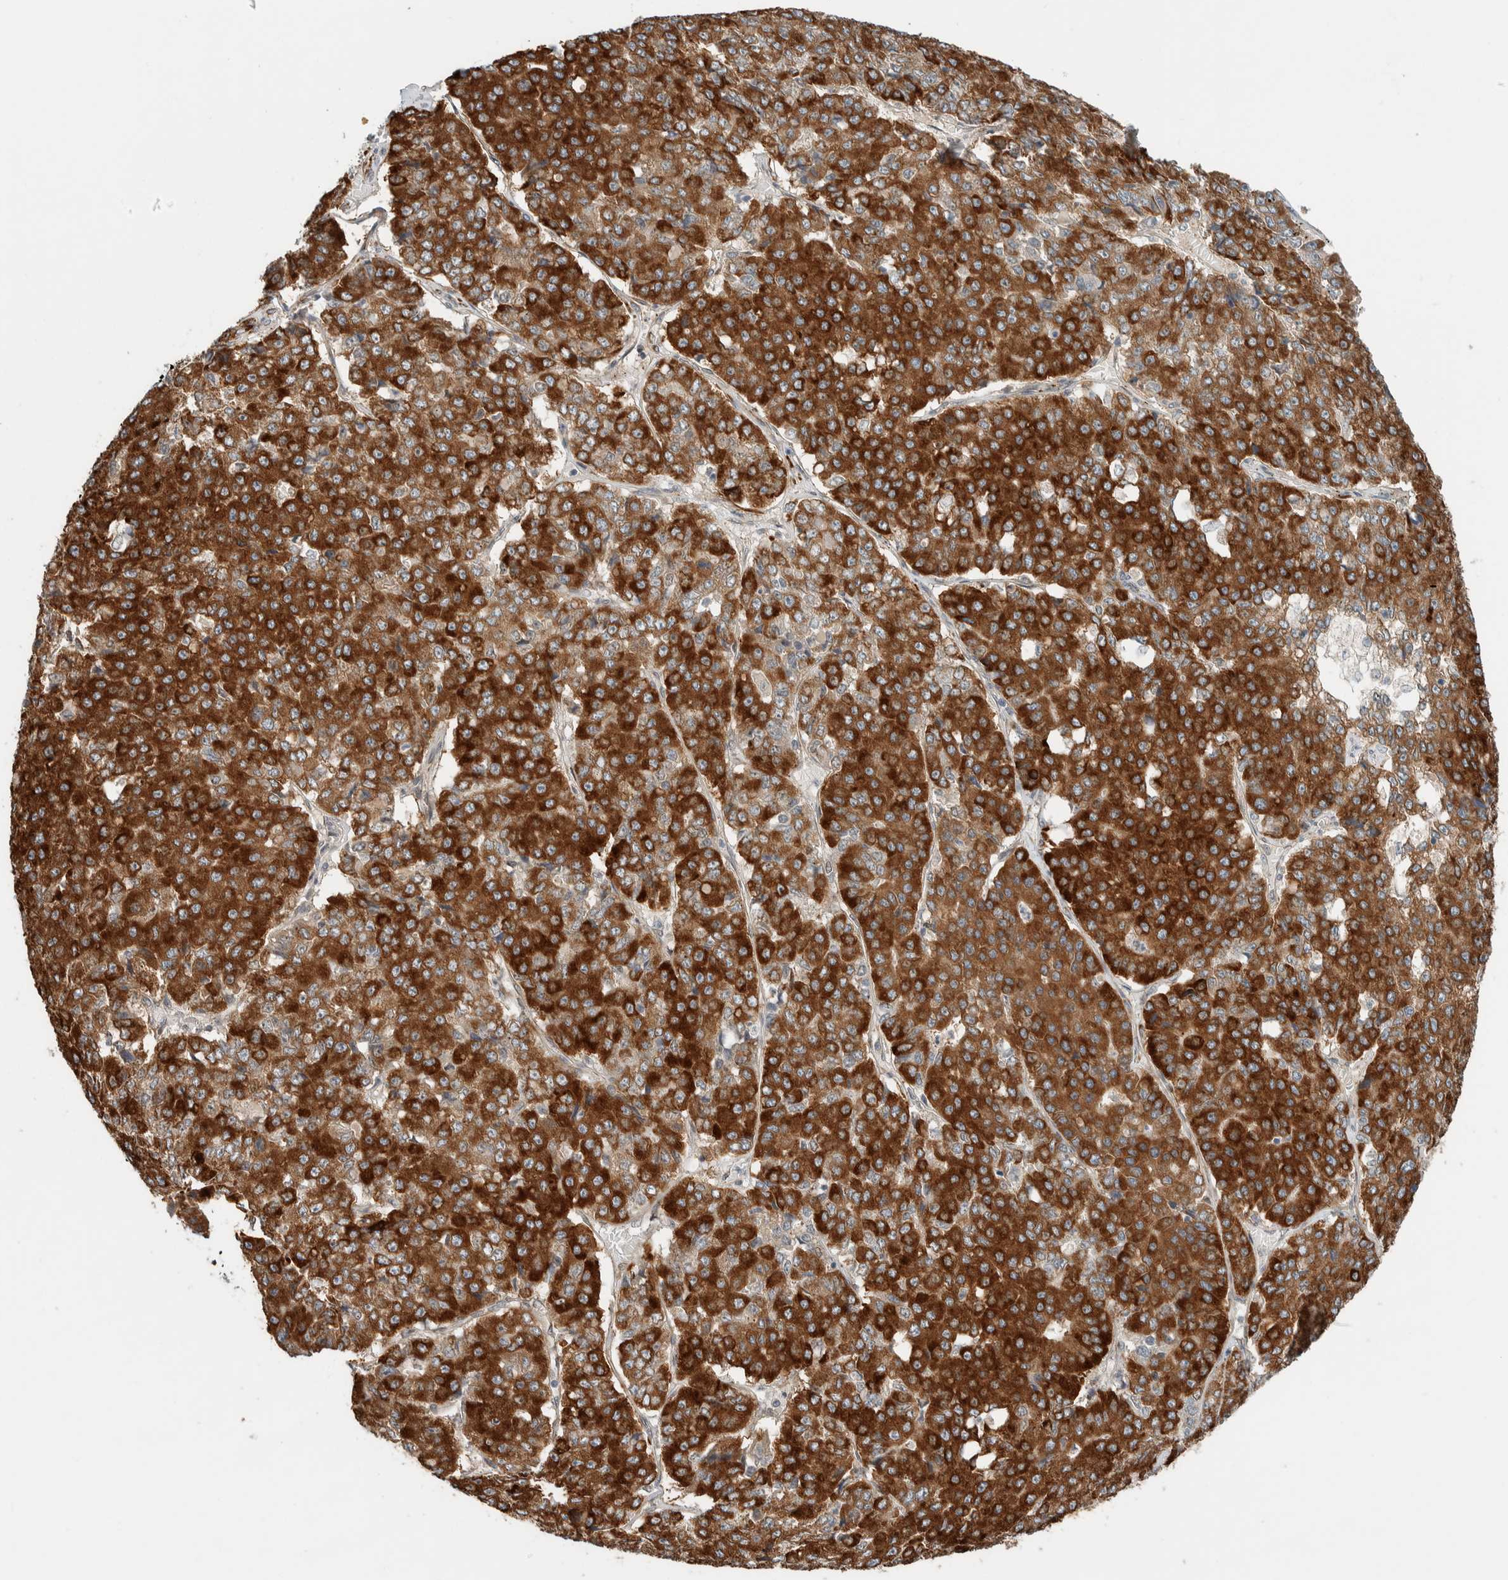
{"staining": {"intensity": "strong", "quantity": ">75%", "location": "cytoplasmic/membranous"}, "tissue": "pancreatic cancer", "cell_type": "Tumor cells", "image_type": "cancer", "snomed": [{"axis": "morphology", "description": "Adenocarcinoma, NOS"}, {"axis": "topography", "description": "Pancreas"}], "caption": "A histopathology image of adenocarcinoma (pancreatic) stained for a protein shows strong cytoplasmic/membranous brown staining in tumor cells. Using DAB (brown) and hematoxylin (blue) stains, captured at high magnification using brightfield microscopy.", "gene": "CTBP2", "patient": {"sex": "male", "age": 50}}